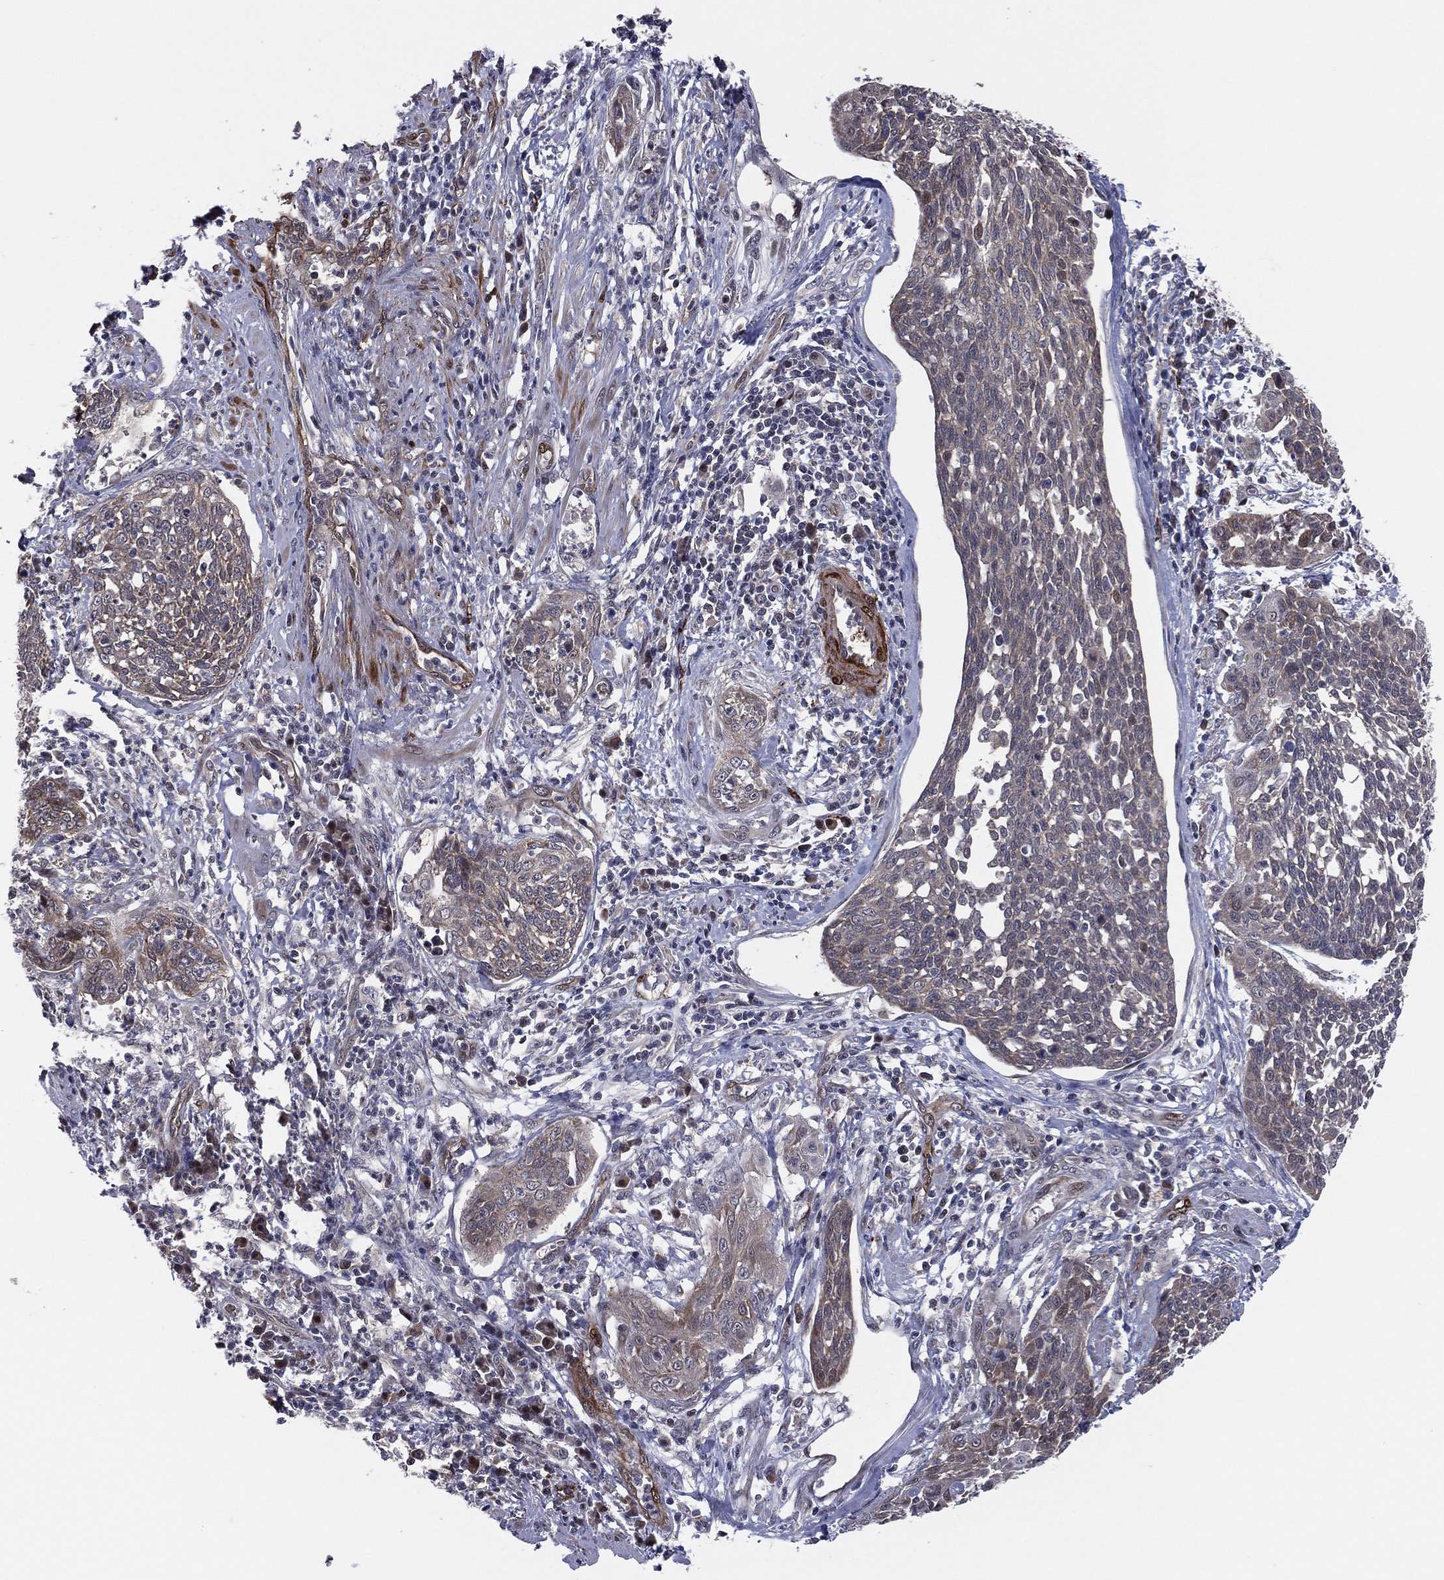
{"staining": {"intensity": "negative", "quantity": "none", "location": "none"}, "tissue": "cervical cancer", "cell_type": "Tumor cells", "image_type": "cancer", "snomed": [{"axis": "morphology", "description": "Squamous cell carcinoma, NOS"}, {"axis": "topography", "description": "Cervix"}], "caption": "Human cervical cancer (squamous cell carcinoma) stained for a protein using IHC reveals no expression in tumor cells.", "gene": "SNCG", "patient": {"sex": "female", "age": 34}}